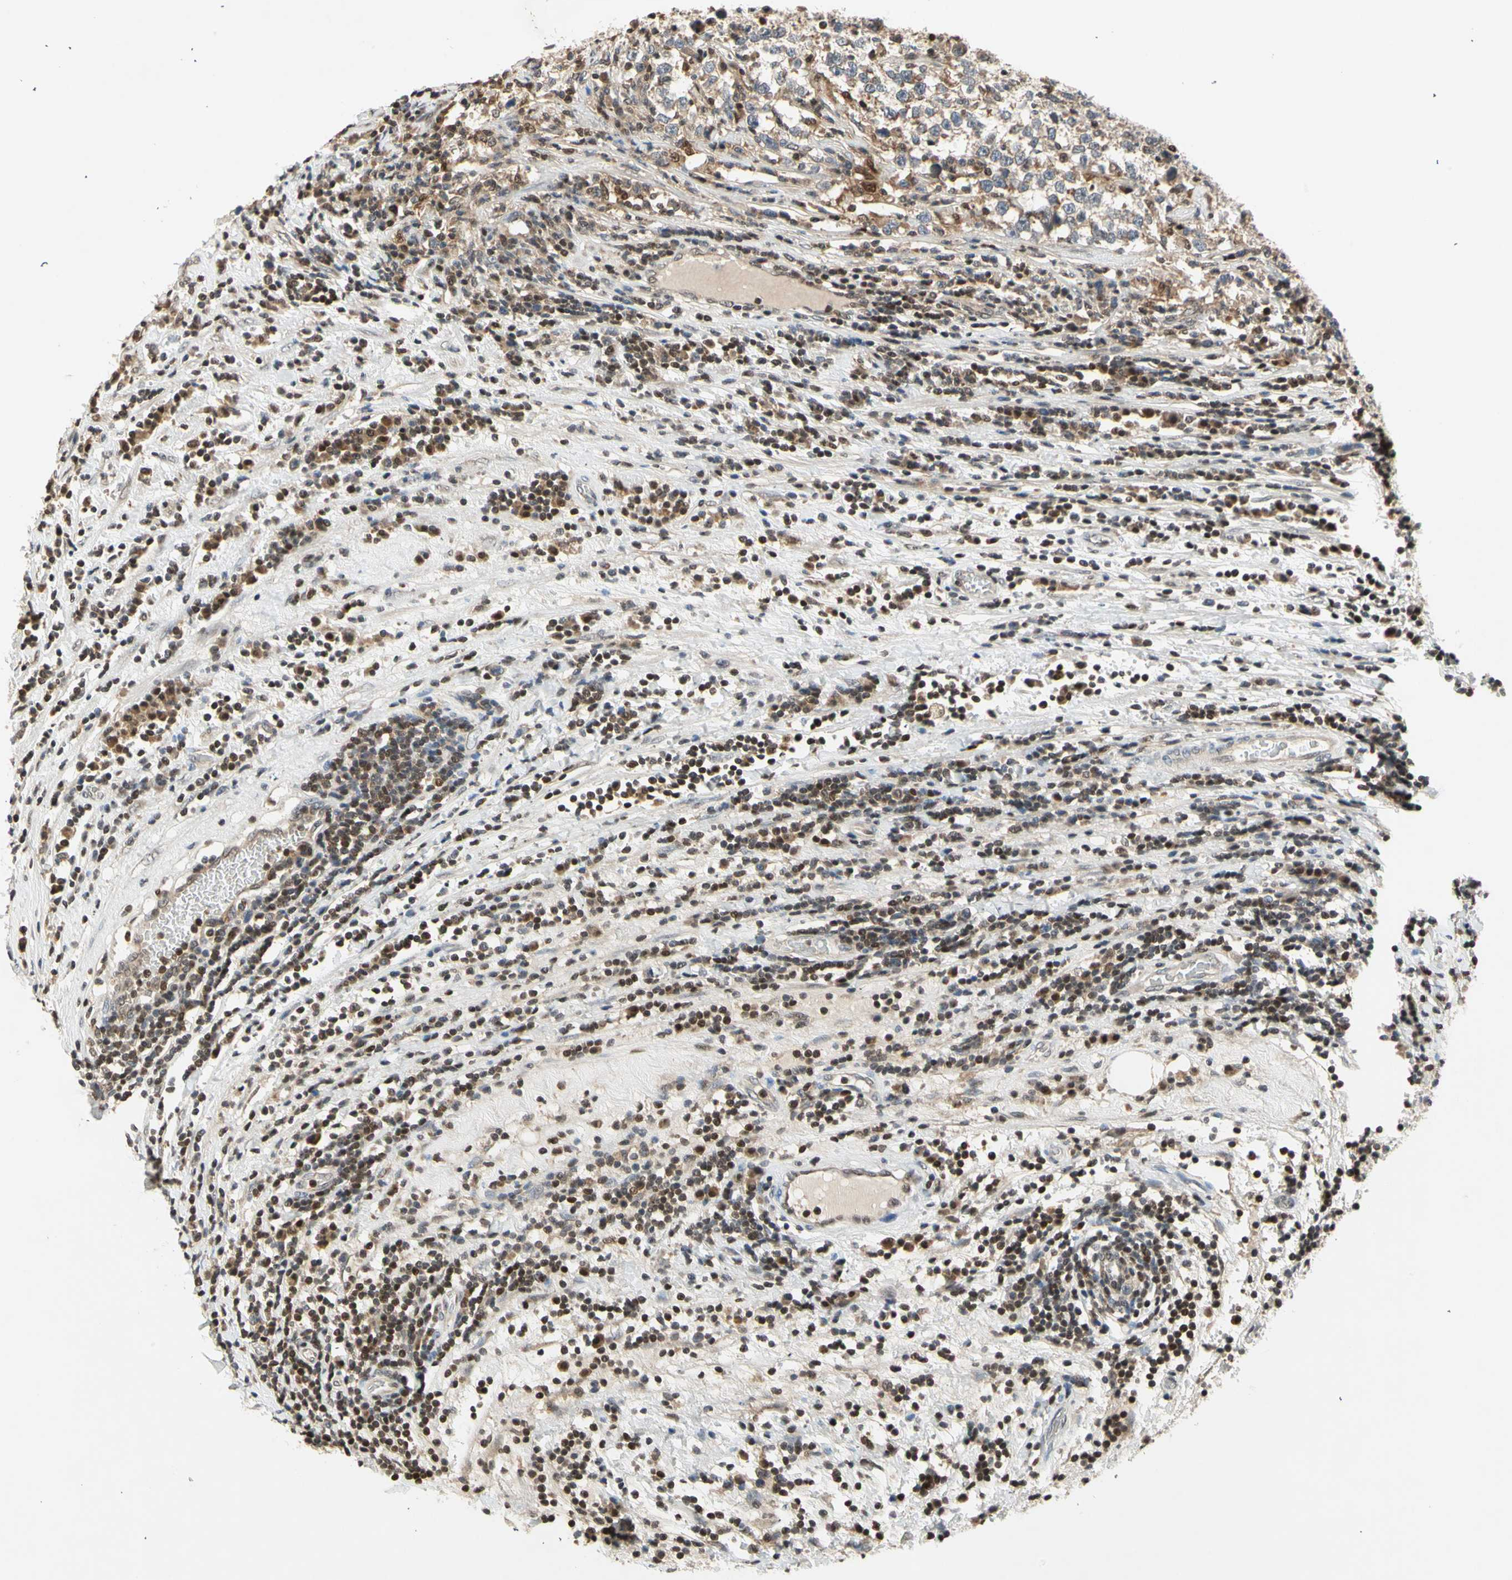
{"staining": {"intensity": "weak", "quantity": ">75%", "location": "cytoplasmic/membranous"}, "tissue": "testis cancer", "cell_type": "Tumor cells", "image_type": "cancer", "snomed": [{"axis": "morphology", "description": "Seminoma, NOS"}, {"axis": "topography", "description": "Testis"}], "caption": "Immunohistochemistry of testis cancer (seminoma) shows low levels of weak cytoplasmic/membranous positivity in approximately >75% of tumor cells.", "gene": "GSR", "patient": {"sex": "male", "age": 43}}